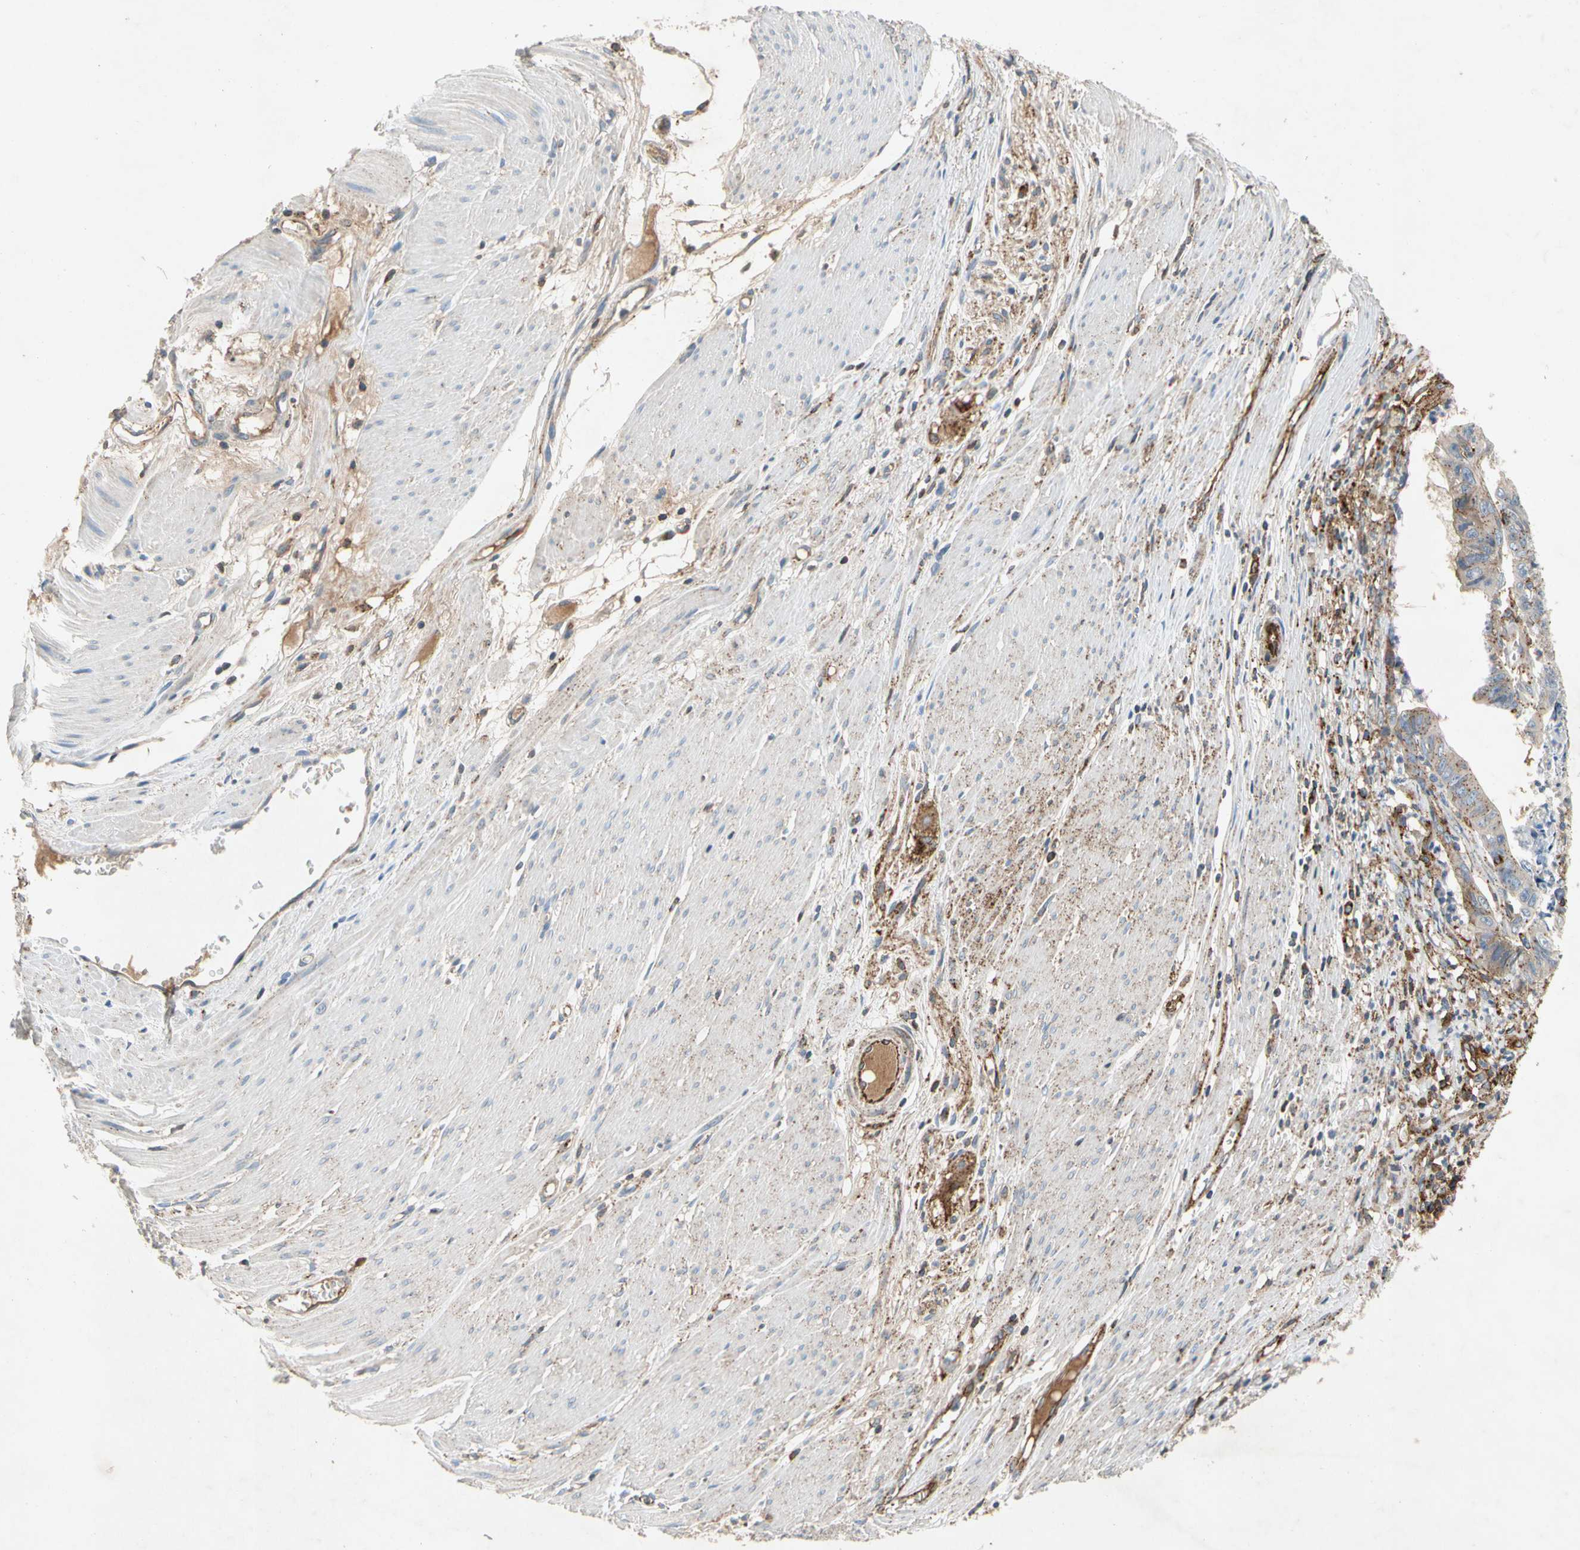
{"staining": {"intensity": "moderate", "quantity": "25%-75%", "location": "cytoplasmic/membranous"}, "tissue": "stomach cancer", "cell_type": "Tumor cells", "image_type": "cancer", "snomed": [{"axis": "morphology", "description": "Adenocarcinoma, NOS"}, {"axis": "topography", "description": "Stomach, lower"}], "caption": "Protein staining of adenocarcinoma (stomach) tissue demonstrates moderate cytoplasmic/membranous expression in approximately 25%-75% of tumor cells.", "gene": "NDFIP2", "patient": {"sex": "male", "age": 77}}